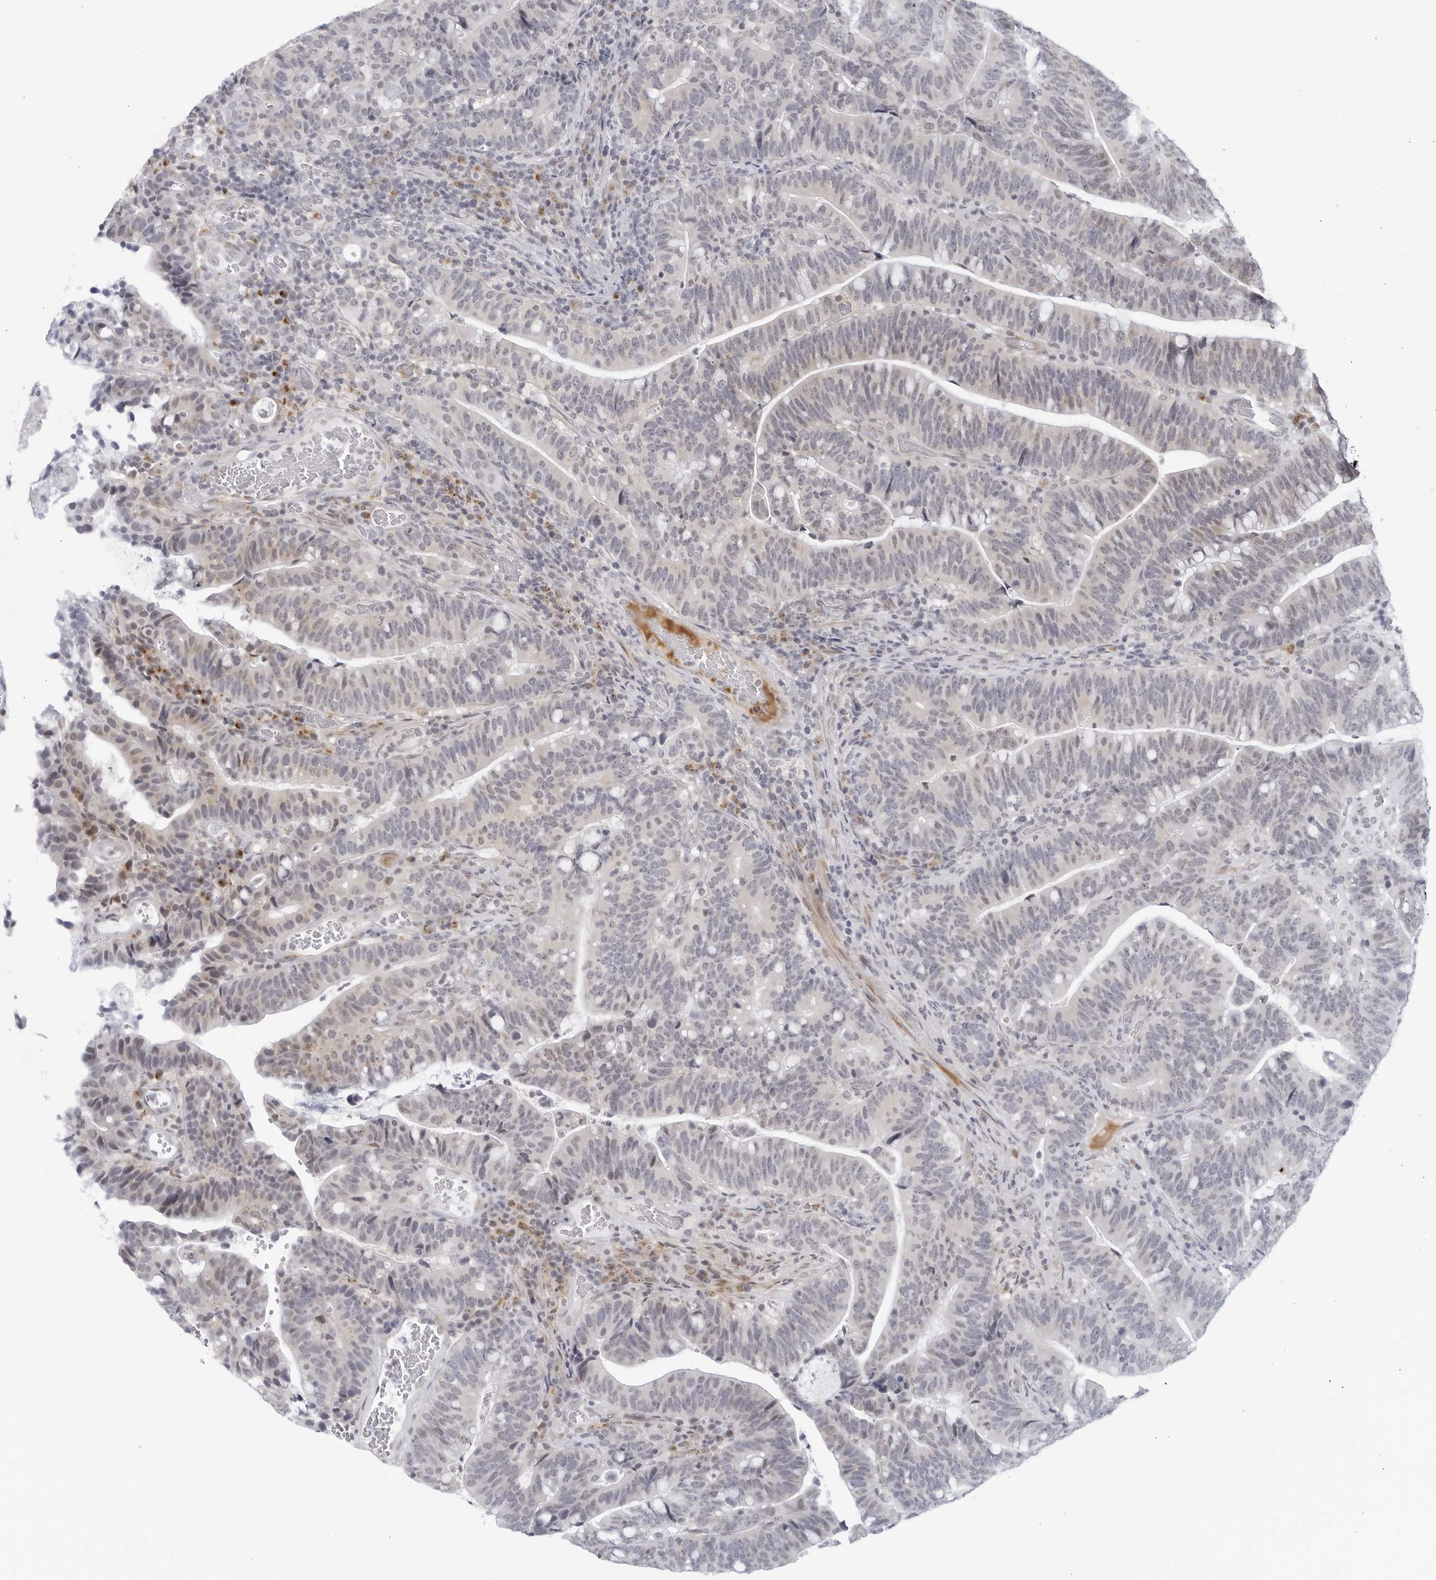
{"staining": {"intensity": "negative", "quantity": "none", "location": "none"}, "tissue": "colorectal cancer", "cell_type": "Tumor cells", "image_type": "cancer", "snomed": [{"axis": "morphology", "description": "Adenocarcinoma, NOS"}, {"axis": "topography", "description": "Colon"}], "caption": "The micrograph displays no significant expression in tumor cells of colorectal adenocarcinoma.", "gene": "WDTC1", "patient": {"sex": "female", "age": 66}}